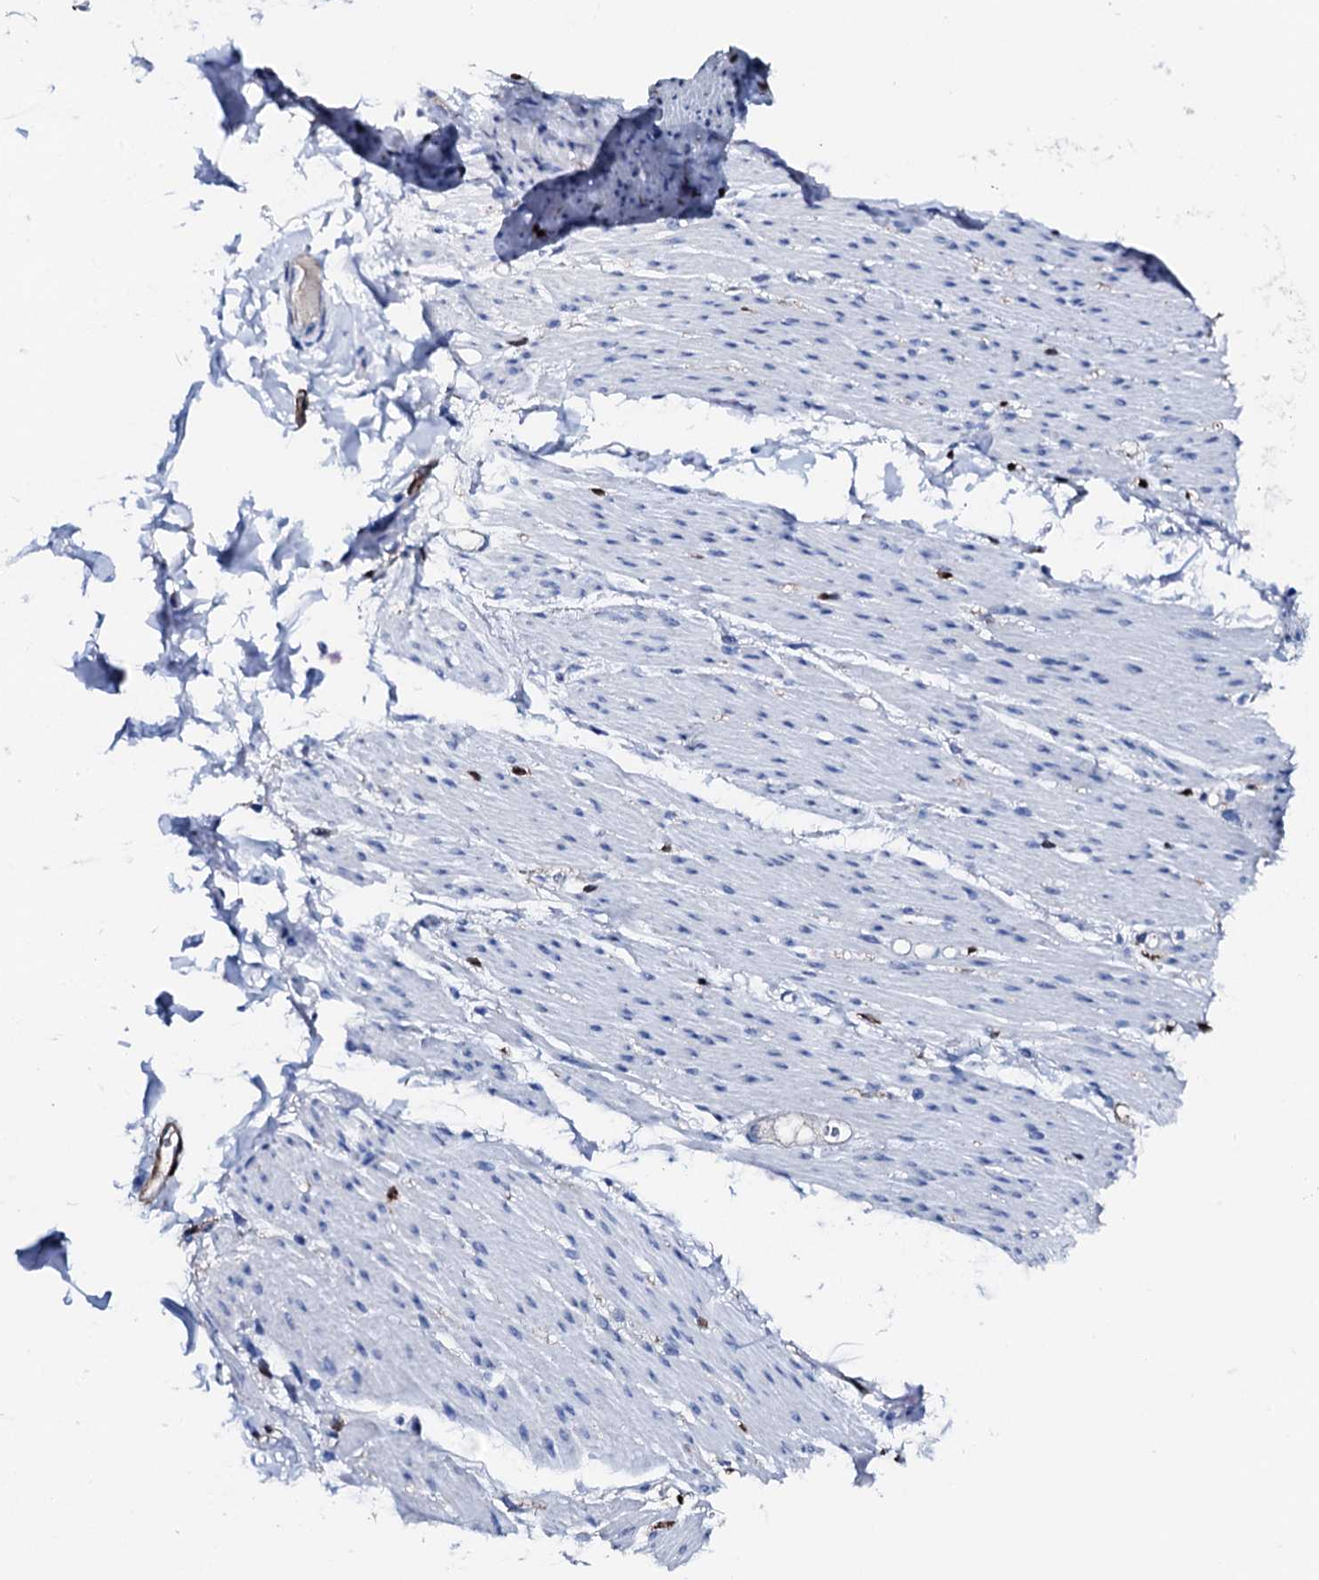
{"staining": {"intensity": "negative", "quantity": "none", "location": "none"}, "tissue": "adipose tissue", "cell_type": "Adipocytes", "image_type": "normal", "snomed": [{"axis": "morphology", "description": "Normal tissue, NOS"}, {"axis": "topography", "description": "Colon"}, {"axis": "topography", "description": "Peripheral nerve tissue"}], "caption": "Immunohistochemistry (IHC) histopathology image of benign adipose tissue stained for a protein (brown), which exhibits no staining in adipocytes.", "gene": "NRIP2", "patient": {"sex": "female", "age": 61}}